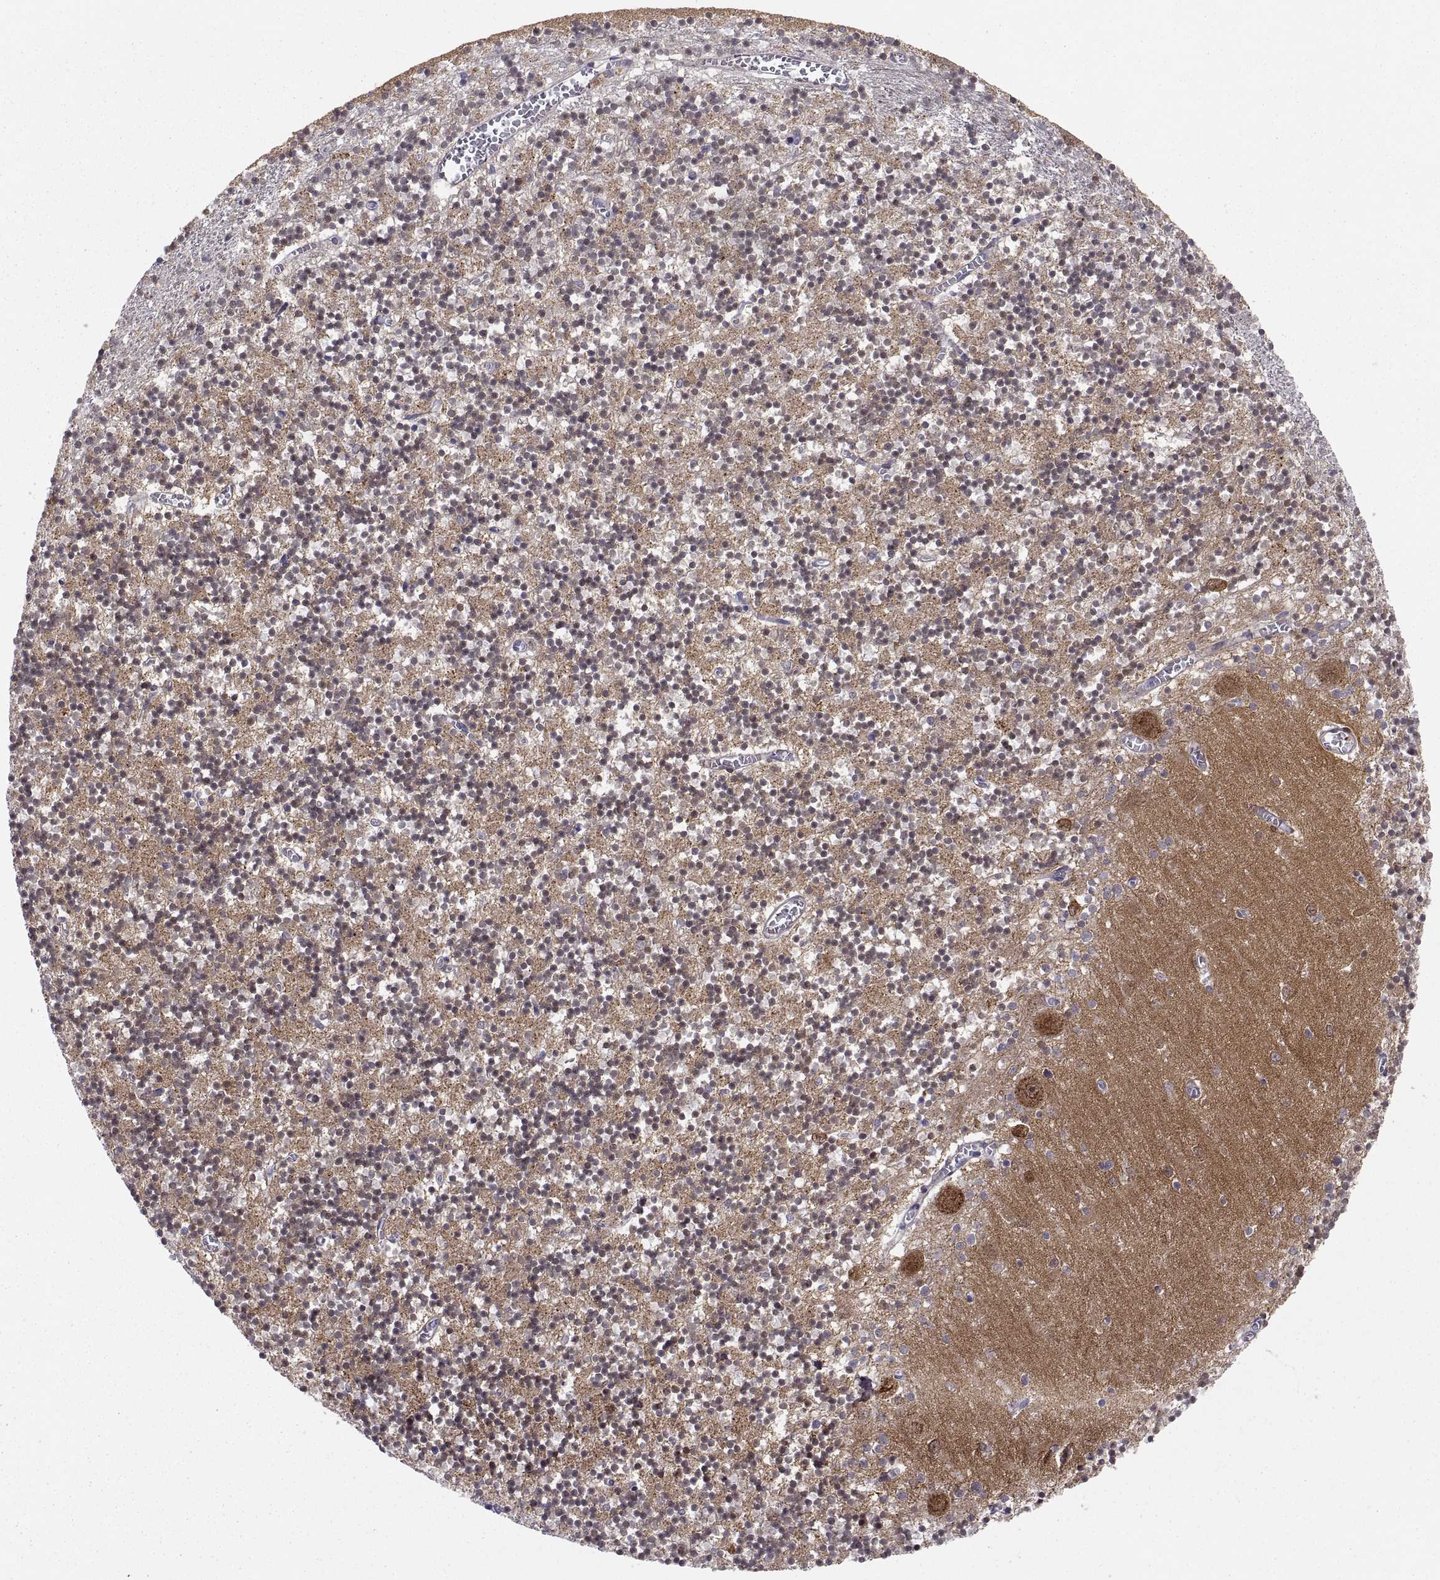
{"staining": {"intensity": "negative", "quantity": "none", "location": "none"}, "tissue": "cerebellum", "cell_type": "Cells in granular layer", "image_type": "normal", "snomed": [{"axis": "morphology", "description": "Normal tissue, NOS"}, {"axis": "topography", "description": "Cerebellum"}], "caption": "A histopathology image of human cerebellum is negative for staining in cells in granular layer.", "gene": "STRC", "patient": {"sex": "female", "age": 64}}